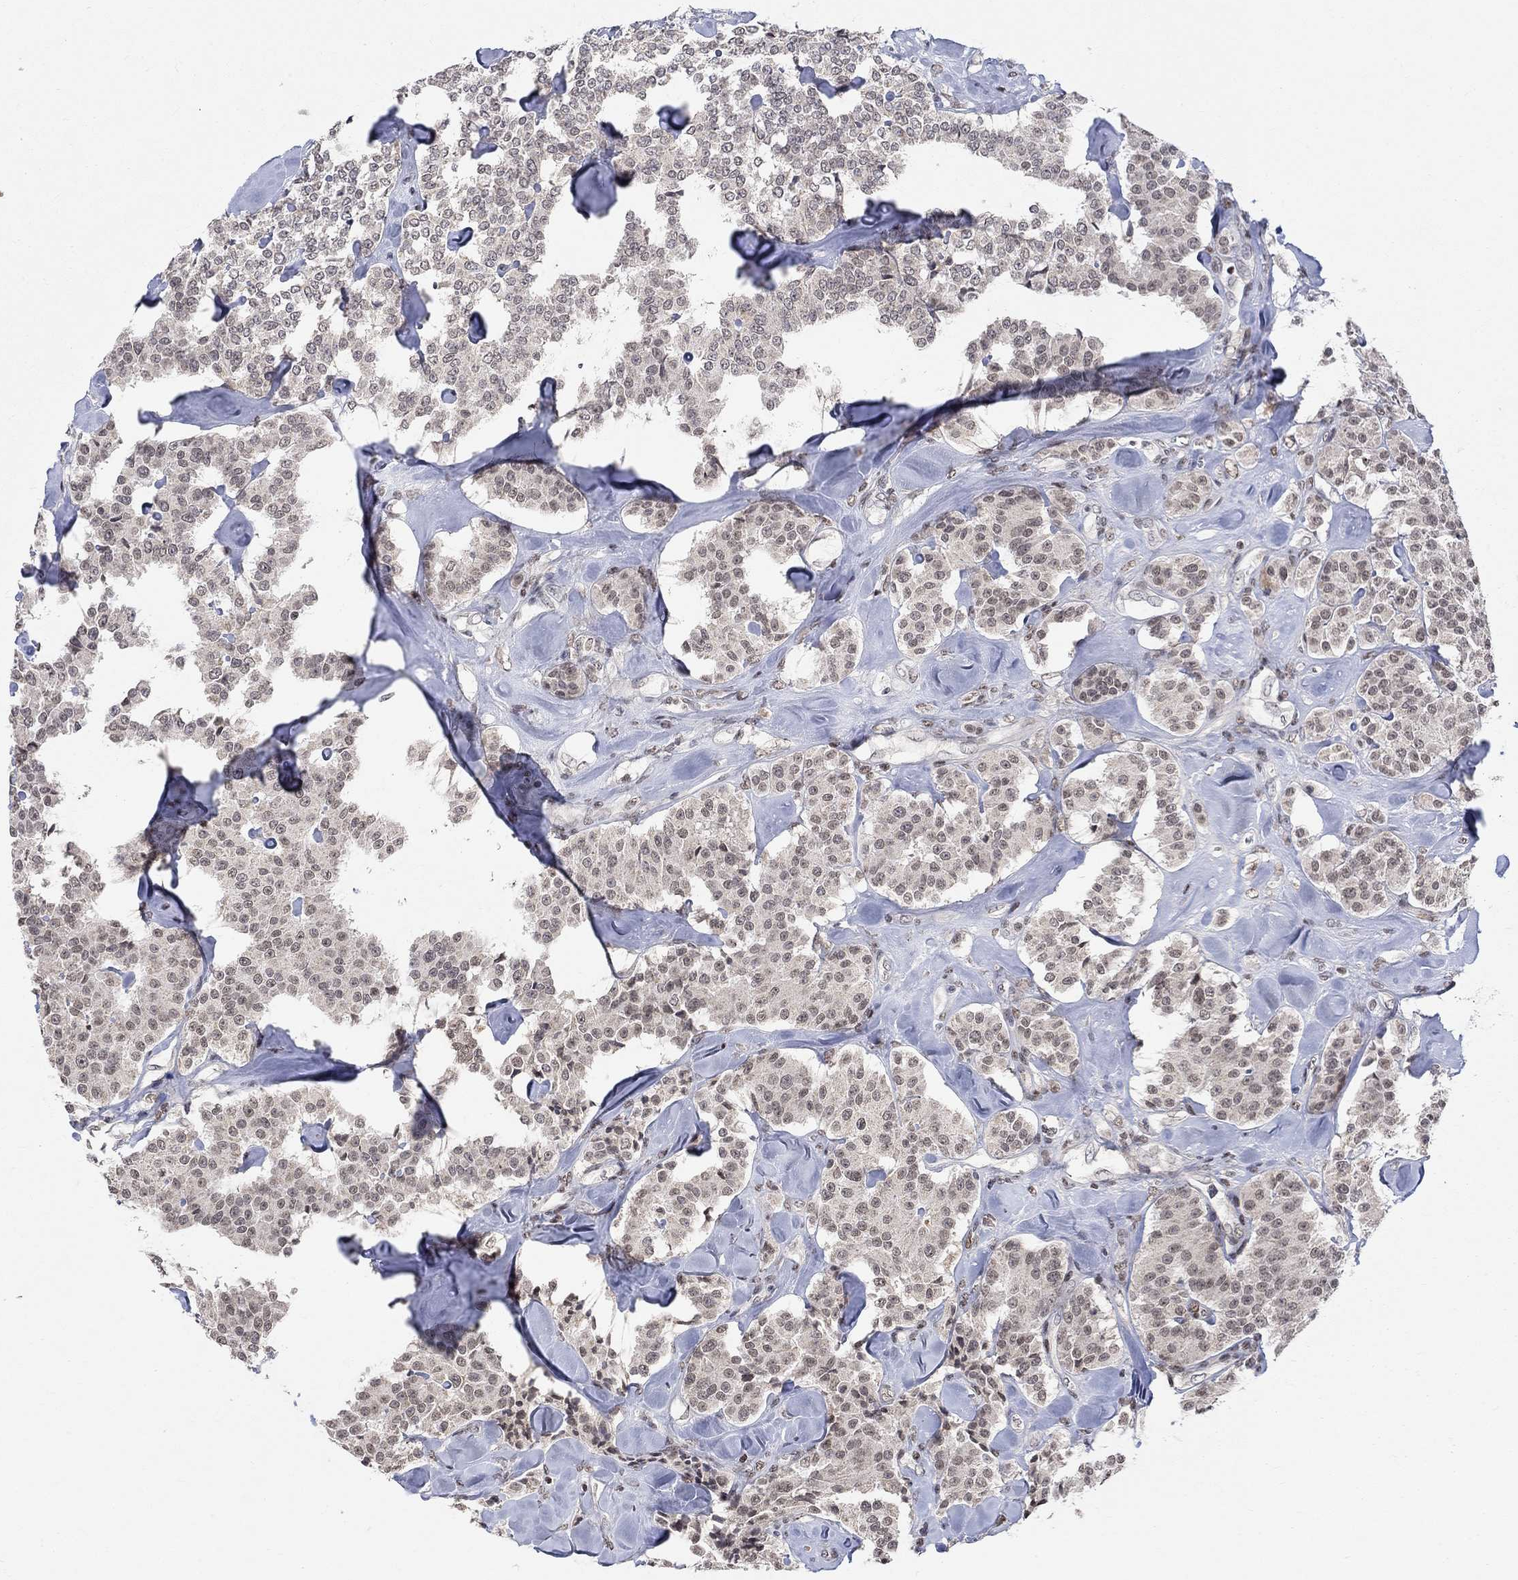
{"staining": {"intensity": "weak", "quantity": "<25%", "location": "nuclear"}, "tissue": "carcinoid", "cell_type": "Tumor cells", "image_type": "cancer", "snomed": [{"axis": "morphology", "description": "Carcinoid, malignant, NOS"}, {"axis": "topography", "description": "Pancreas"}], "caption": "Immunohistochemistry of human carcinoid reveals no positivity in tumor cells.", "gene": "KLF12", "patient": {"sex": "male", "age": 41}}